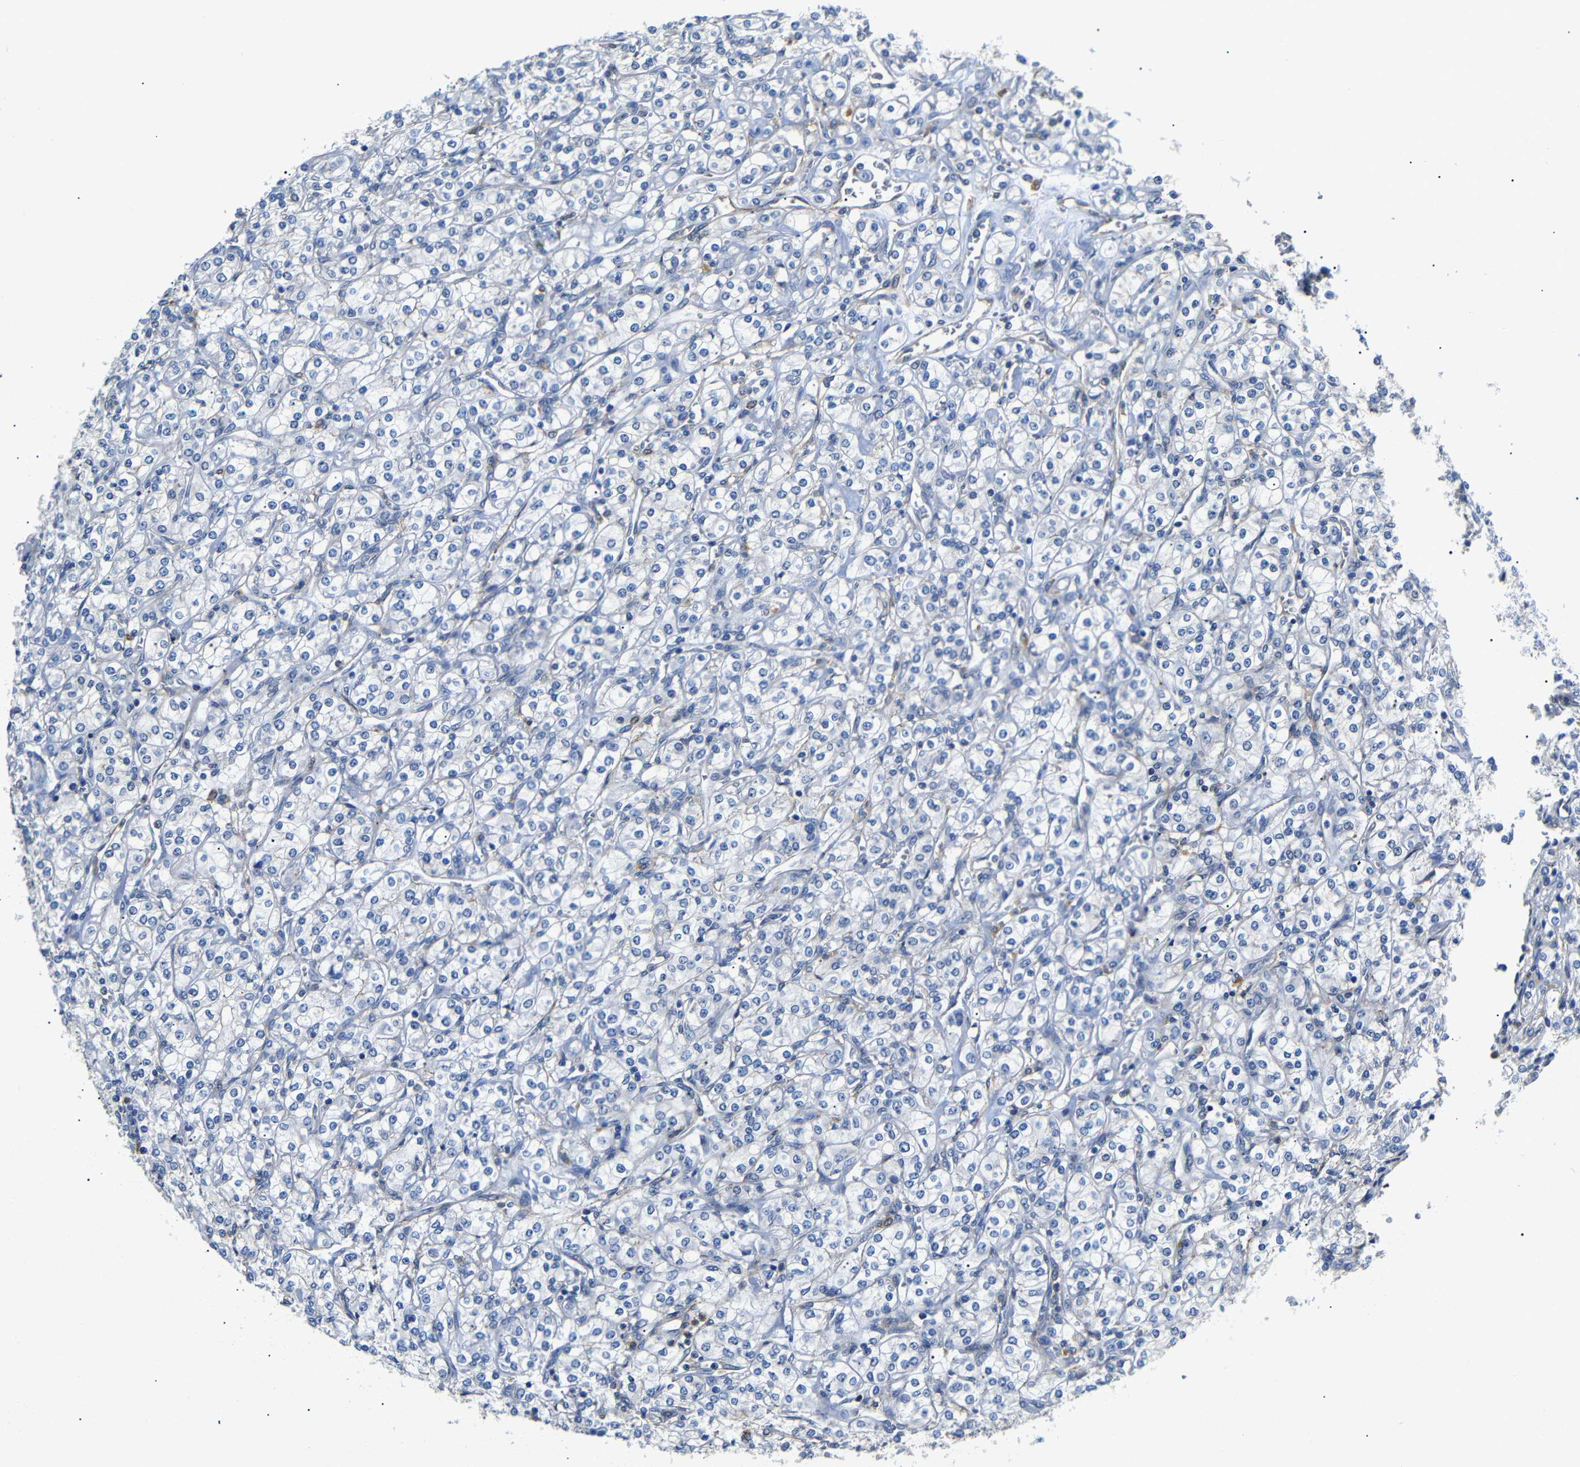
{"staining": {"intensity": "negative", "quantity": "none", "location": "none"}, "tissue": "renal cancer", "cell_type": "Tumor cells", "image_type": "cancer", "snomed": [{"axis": "morphology", "description": "Adenocarcinoma, NOS"}, {"axis": "topography", "description": "Kidney"}], "caption": "Tumor cells show no significant staining in renal adenocarcinoma.", "gene": "SDCBP", "patient": {"sex": "male", "age": 77}}